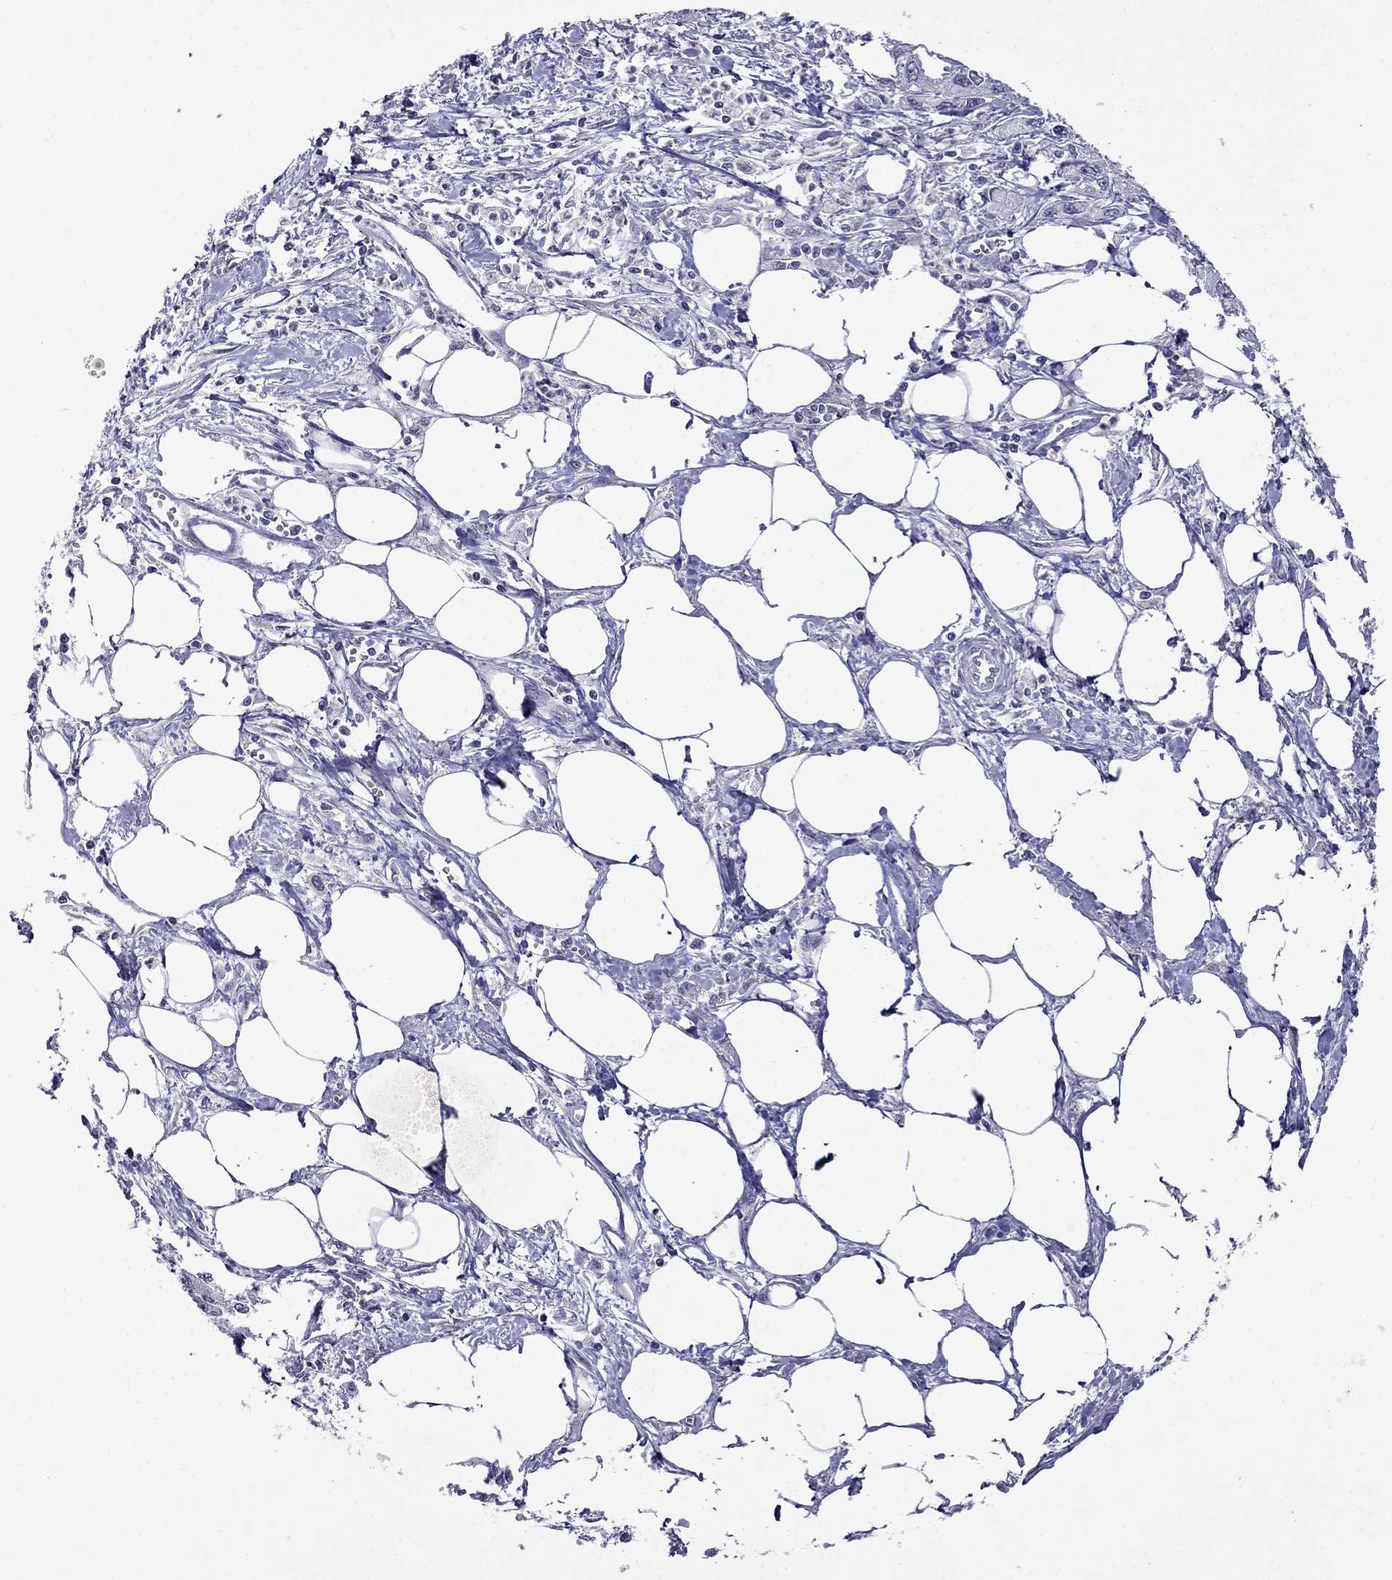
{"staining": {"intensity": "negative", "quantity": "none", "location": "none"}, "tissue": "pancreatic cancer", "cell_type": "Tumor cells", "image_type": "cancer", "snomed": [{"axis": "morphology", "description": "Adenocarcinoma, NOS"}, {"axis": "topography", "description": "Pancreas"}], "caption": "Human adenocarcinoma (pancreatic) stained for a protein using immunohistochemistry (IHC) reveals no expression in tumor cells.", "gene": "STAR", "patient": {"sex": "male", "age": 70}}